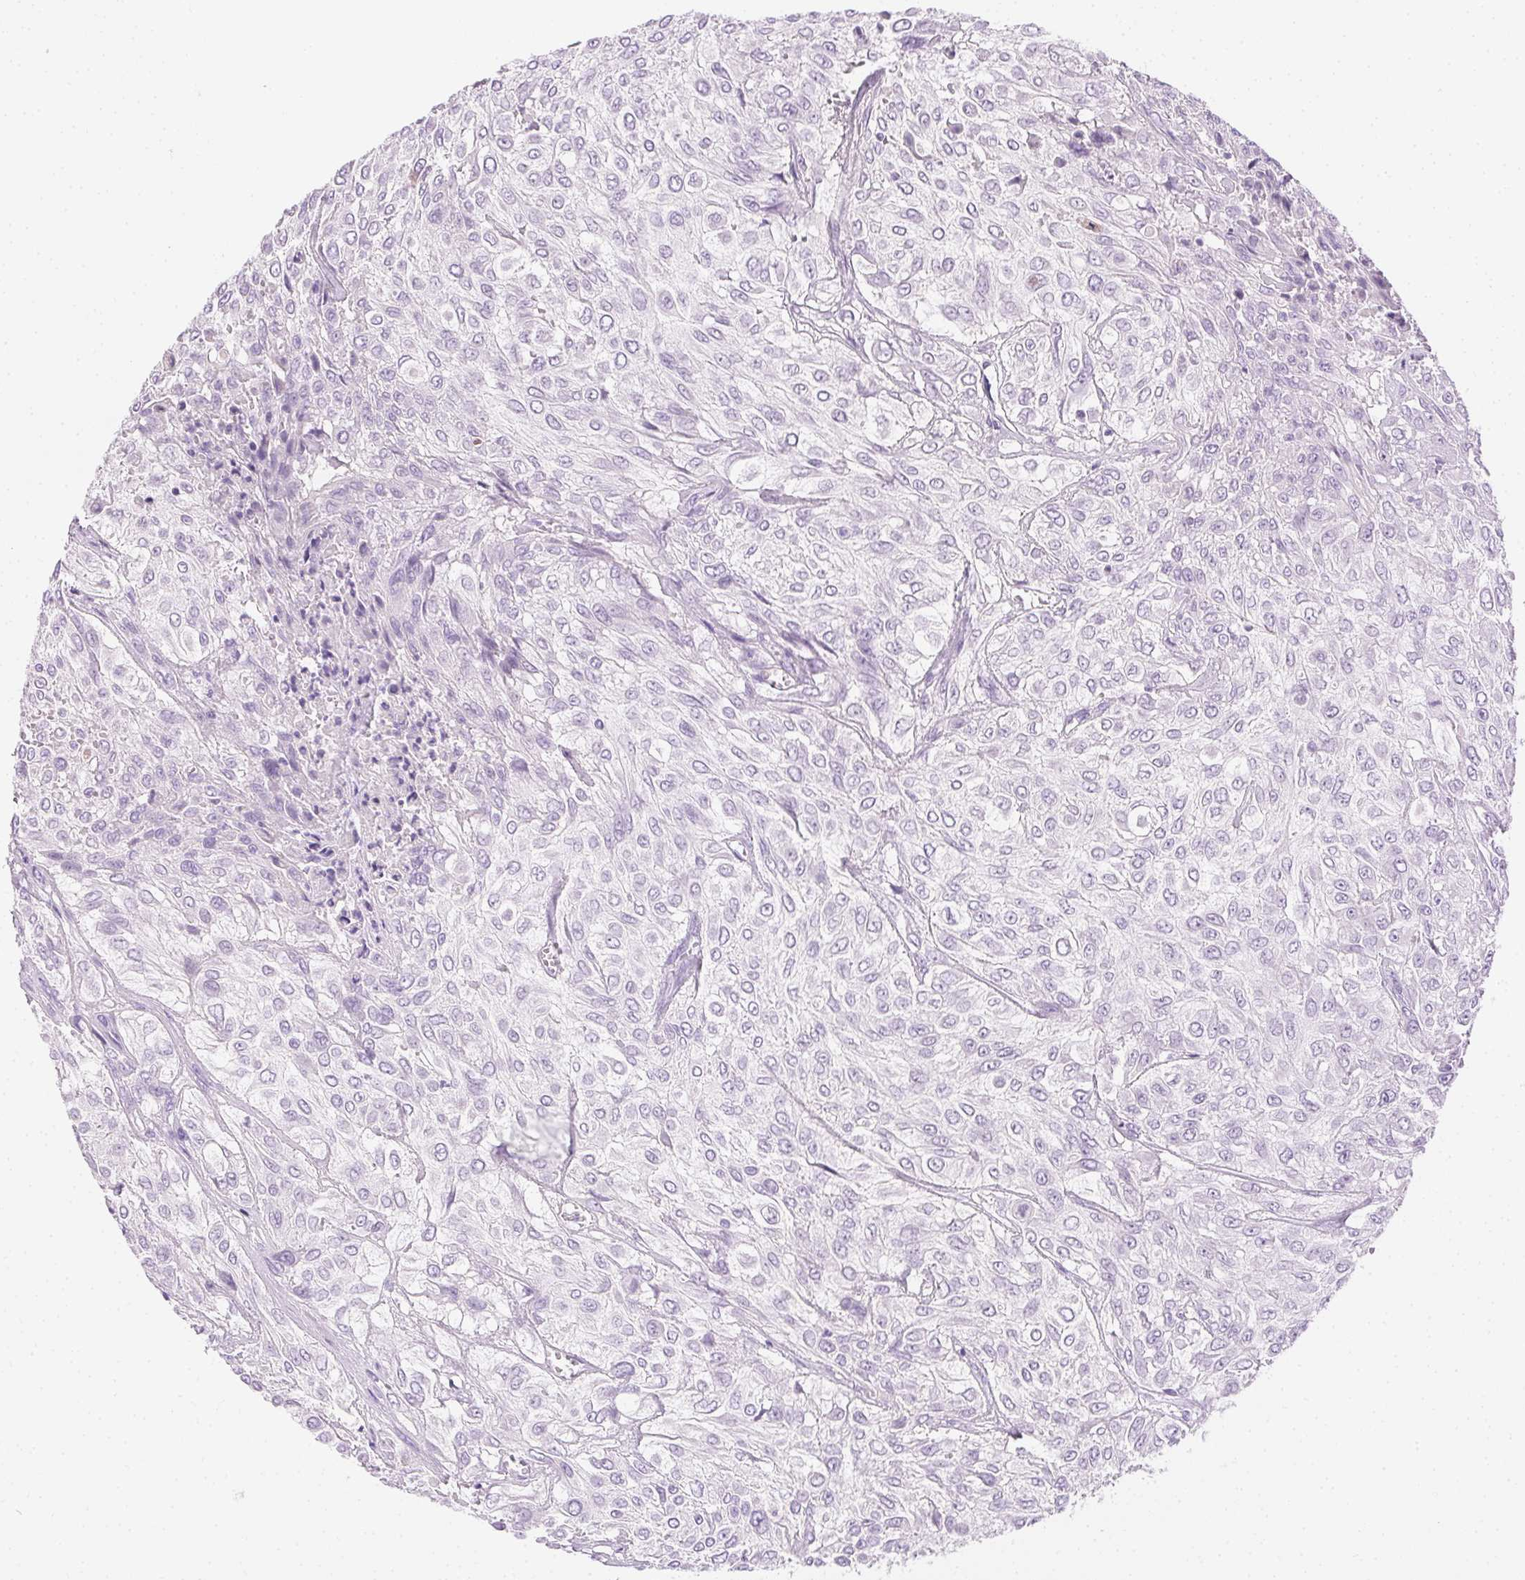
{"staining": {"intensity": "negative", "quantity": "none", "location": "none"}, "tissue": "urothelial cancer", "cell_type": "Tumor cells", "image_type": "cancer", "snomed": [{"axis": "morphology", "description": "Urothelial carcinoma, High grade"}, {"axis": "topography", "description": "Urinary bladder"}], "caption": "Histopathology image shows no significant protein staining in tumor cells of urothelial carcinoma (high-grade). (Brightfield microscopy of DAB (3,3'-diaminobenzidine) immunohistochemistry at high magnification).", "gene": "C20orf85", "patient": {"sex": "male", "age": 57}}